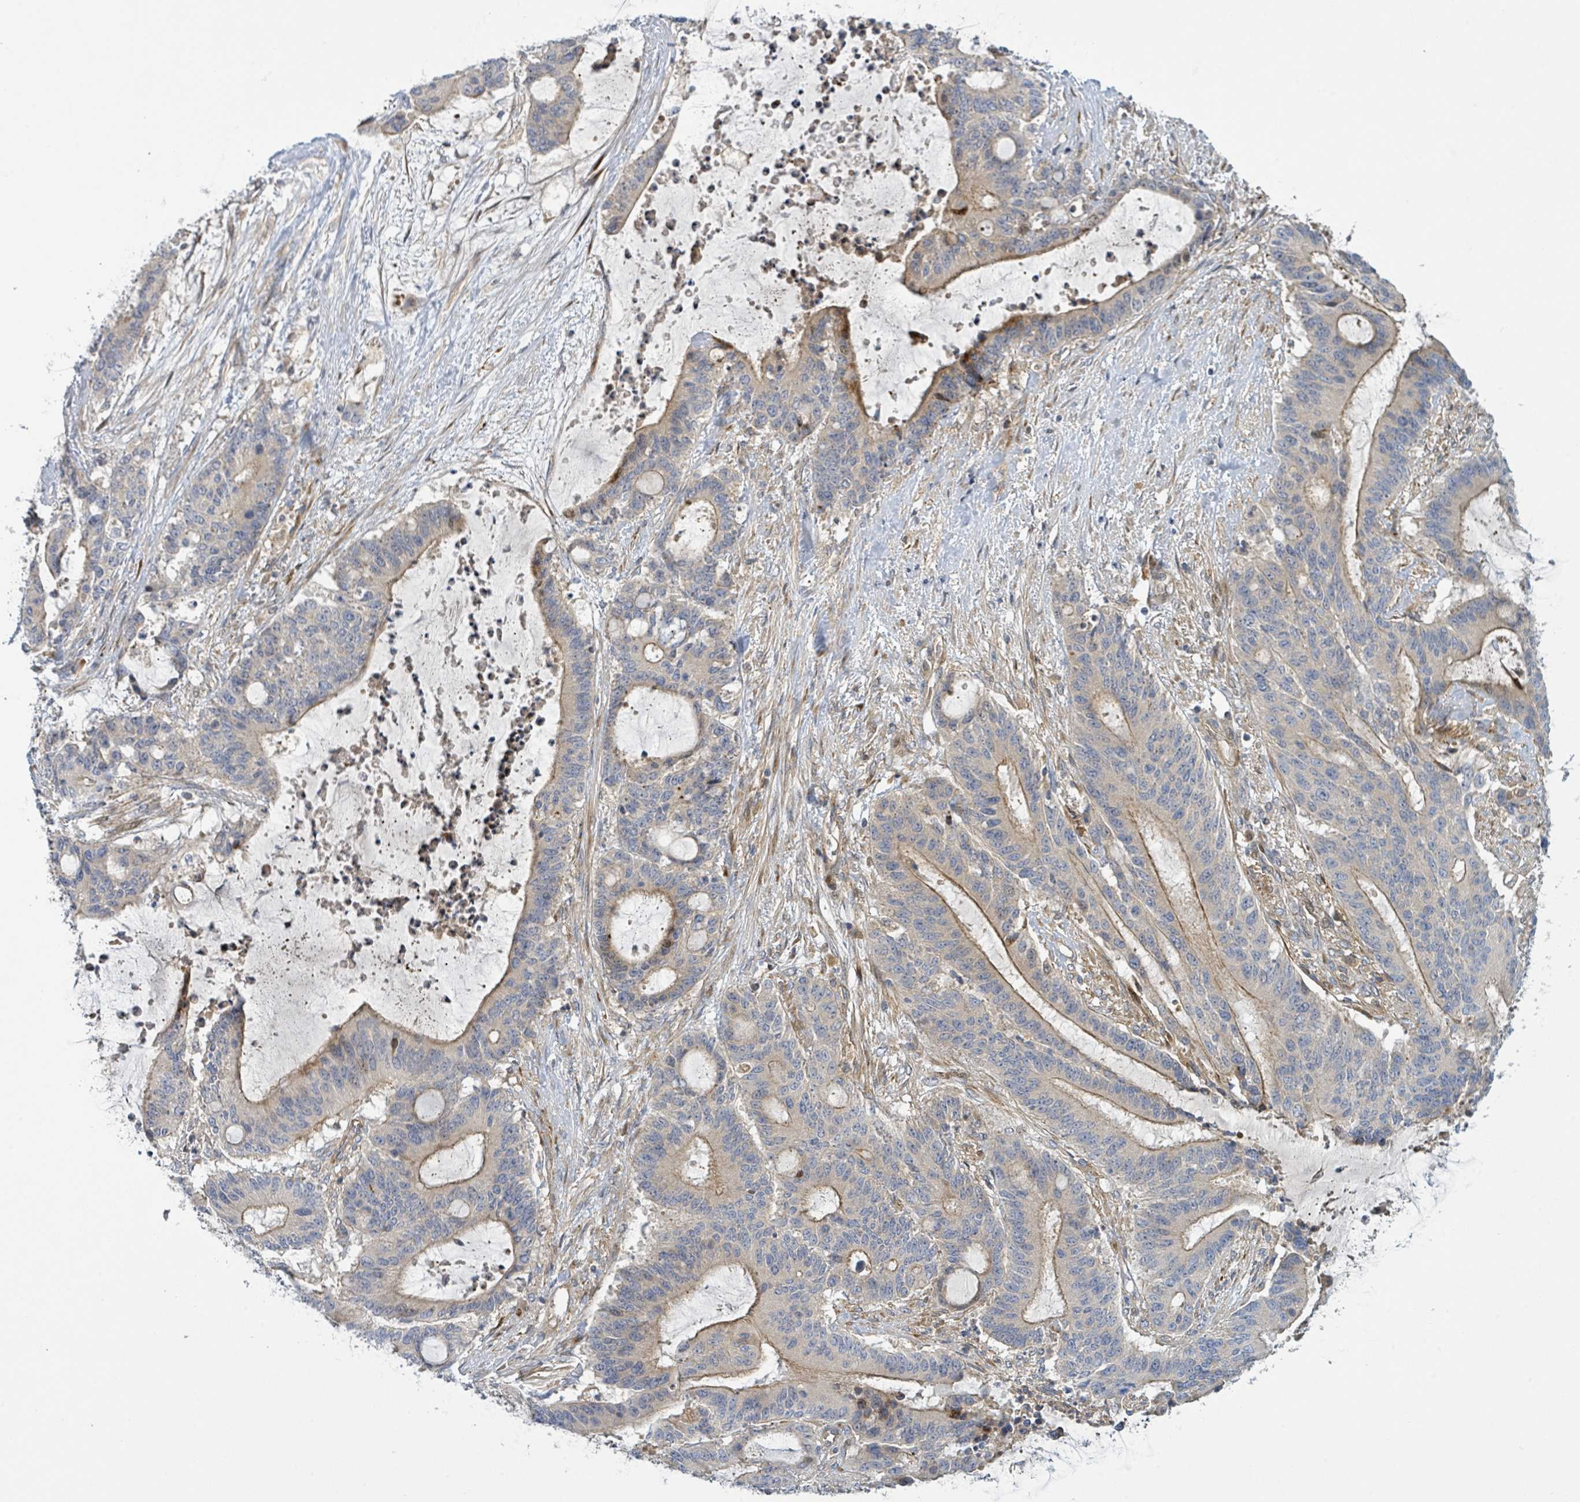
{"staining": {"intensity": "weak", "quantity": "25%-75%", "location": "cytoplasmic/membranous"}, "tissue": "liver cancer", "cell_type": "Tumor cells", "image_type": "cancer", "snomed": [{"axis": "morphology", "description": "Normal tissue, NOS"}, {"axis": "morphology", "description": "Cholangiocarcinoma"}, {"axis": "topography", "description": "Liver"}, {"axis": "topography", "description": "Peripheral nerve tissue"}], "caption": "A high-resolution photomicrograph shows immunohistochemistry staining of liver cancer, which displays weak cytoplasmic/membranous staining in approximately 25%-75% of tumor cells.", "gene": "CFAP210", "patient": {"sex": "female", "age": 73}}